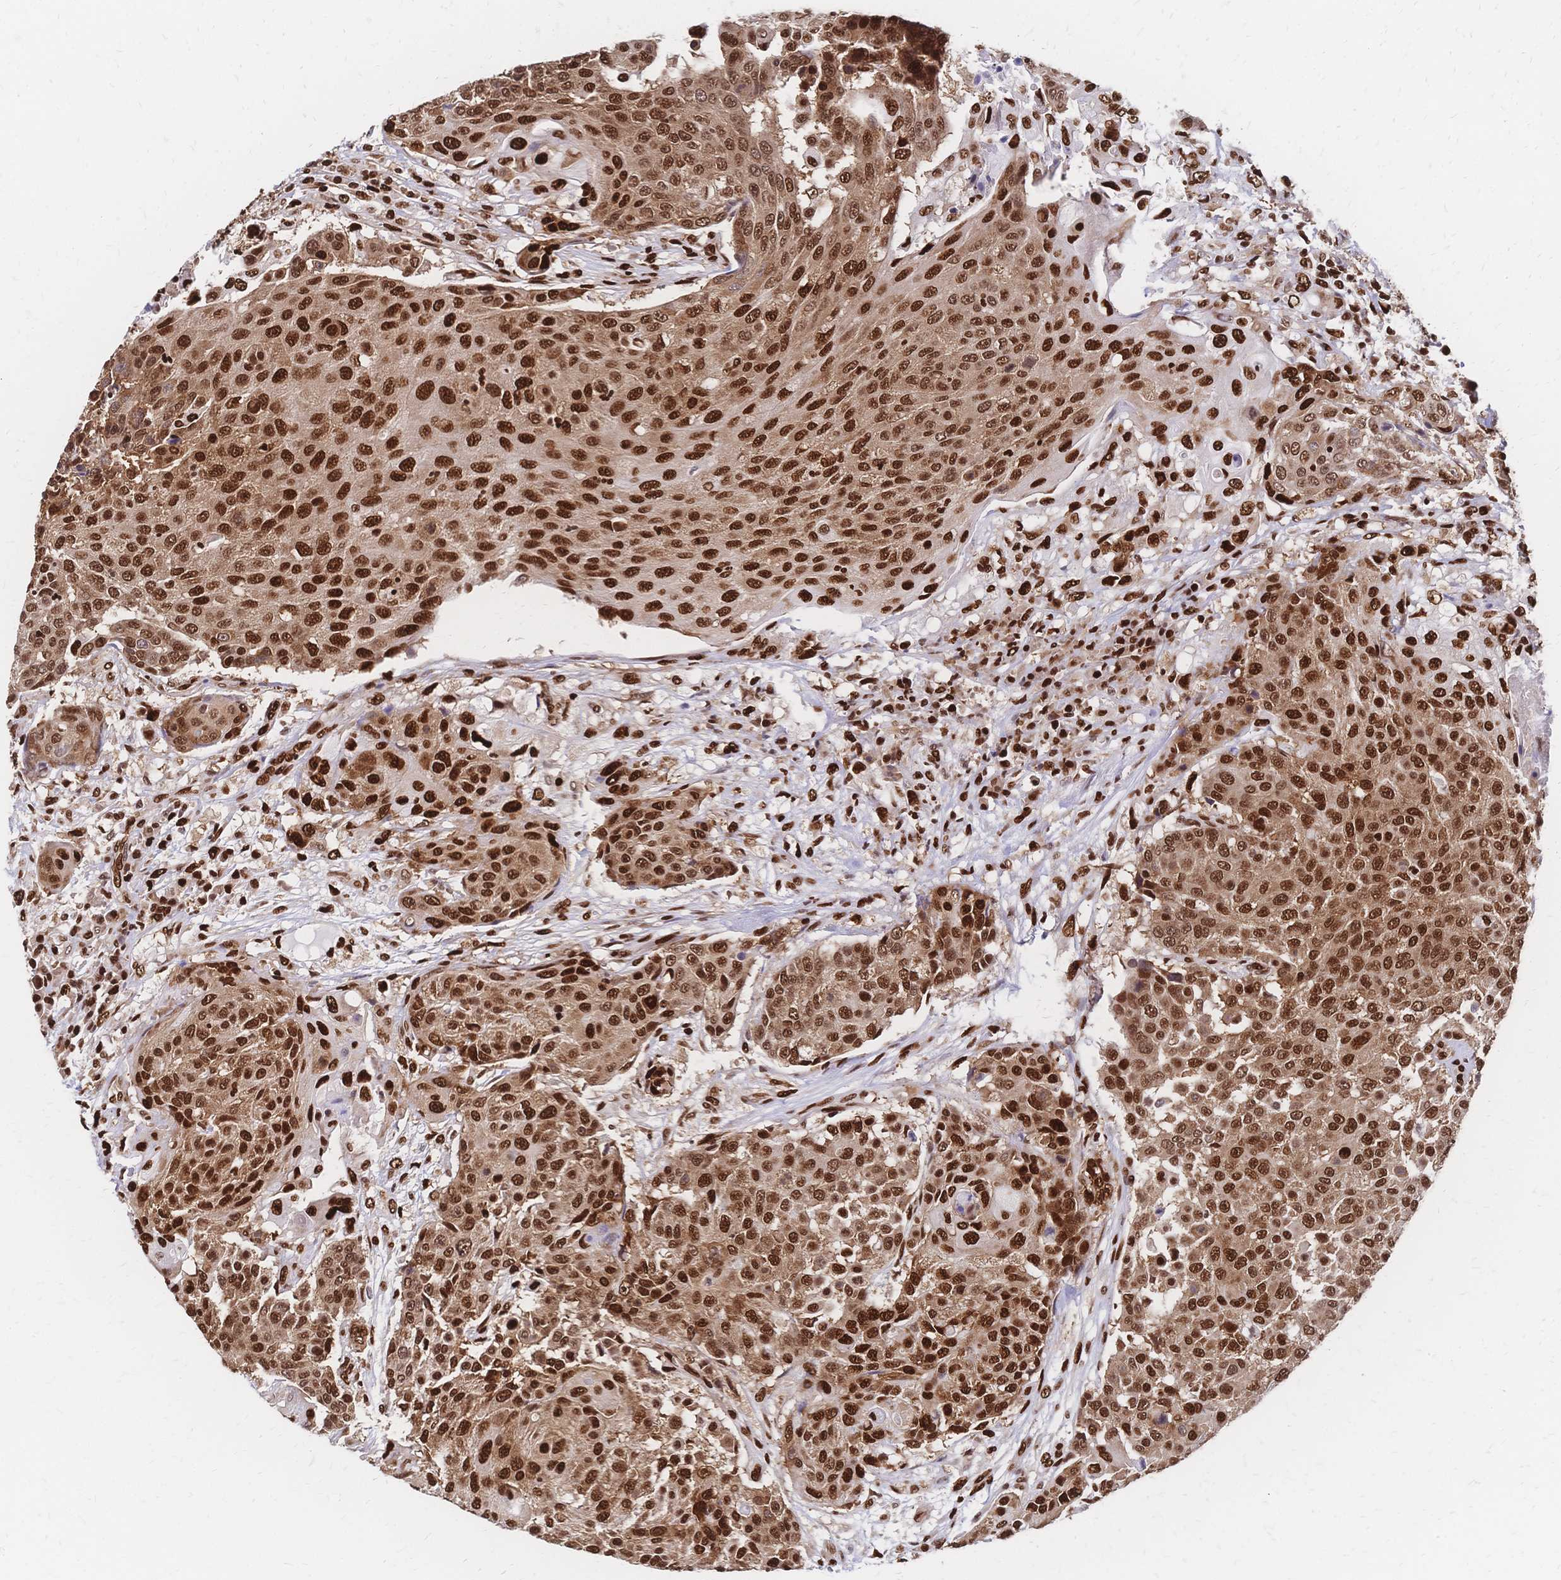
{"staining": {"intensity": "strong", "quantity": ">75%", "location": "cytoplasmic/membranous,nuclear"}, "tissue": "urothelial cancer", "cell_type": "Tumor cells", "image_type": "cancer", "snomed": [{"axis": "morphology", "description": "Urothelial carcinoma, High grade"}, {"axis": "topography", "description": "Urinary bladder"}], "caption": "Strong cytoplasmic/membranous and nuclear positivity is appreciated in about >75% of tumor cells in urothelial carcinoma (high-grade). The staining was performed using DAB (3,3'-diaminobenzidine), with brown indicating positive protein expression. Nuclei are stained blue with hematoxylin.", "gene": "HDGF", "patient": {"sex": "female", "age": 63}}